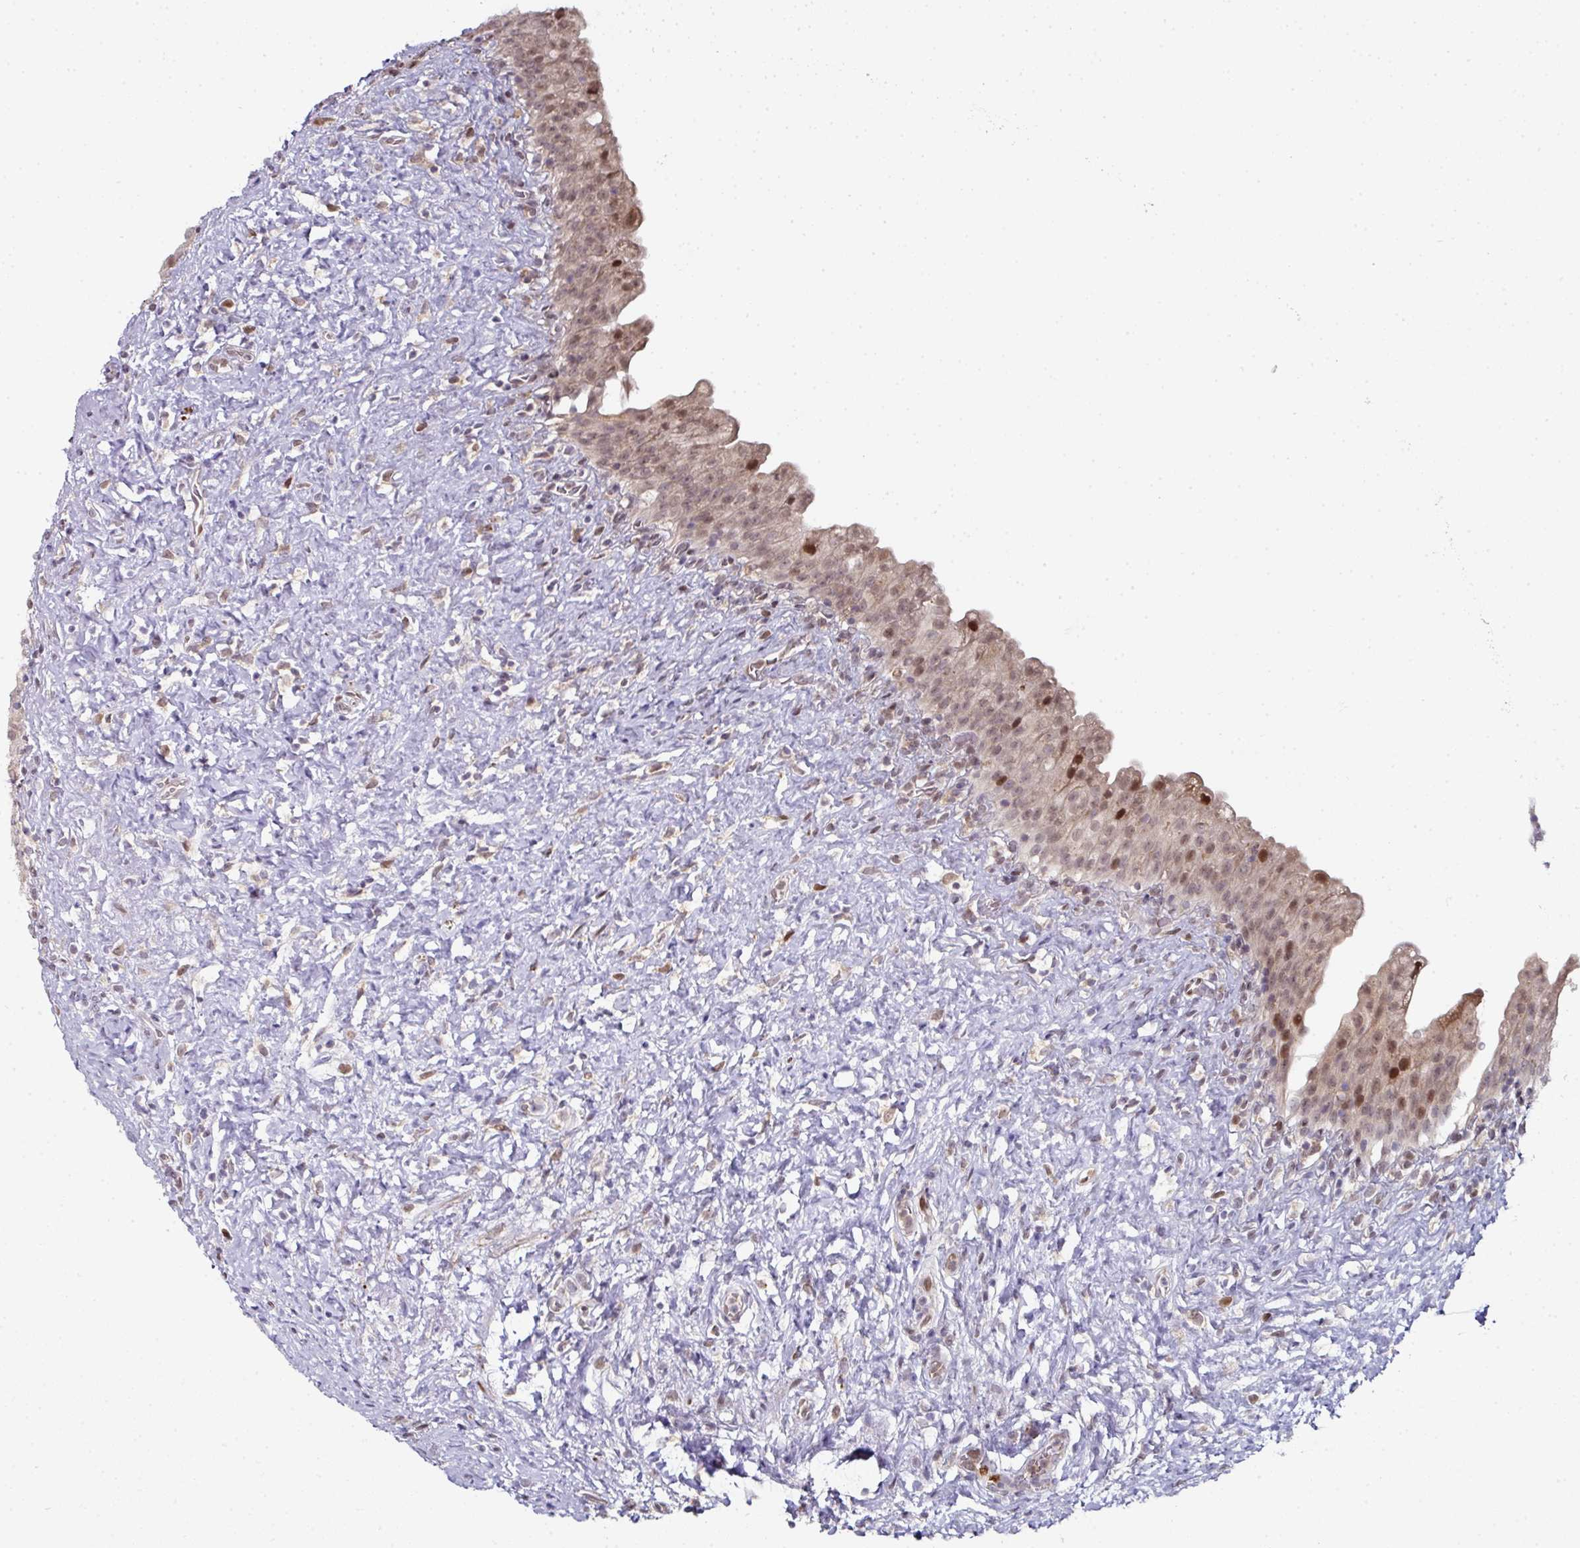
{"staining": {"intensity": "moderate", "quantity": "25%-75%", "location": "nuclear"}, "tissue": "urinary bladder", "cell_type": "Urothelial cells", "image_type": "normal", "snomed": [{"axis": "morphology", "description": "Normal tissue, NOS"}, {"axis": "topography", "description": "Urinary bladder"}], "caption": "Immunohistochemistry (DAB (3,3'-diaminobenzidine)) staining of normal urinary bladder displays moderate nuclear protein staining in about 25%-75% of urothelial cells. (Brightfield microscopy of DAB IHC at high magnification).", "gene": "APOLD1", "patient": {"sex": "female", "age": 27}}